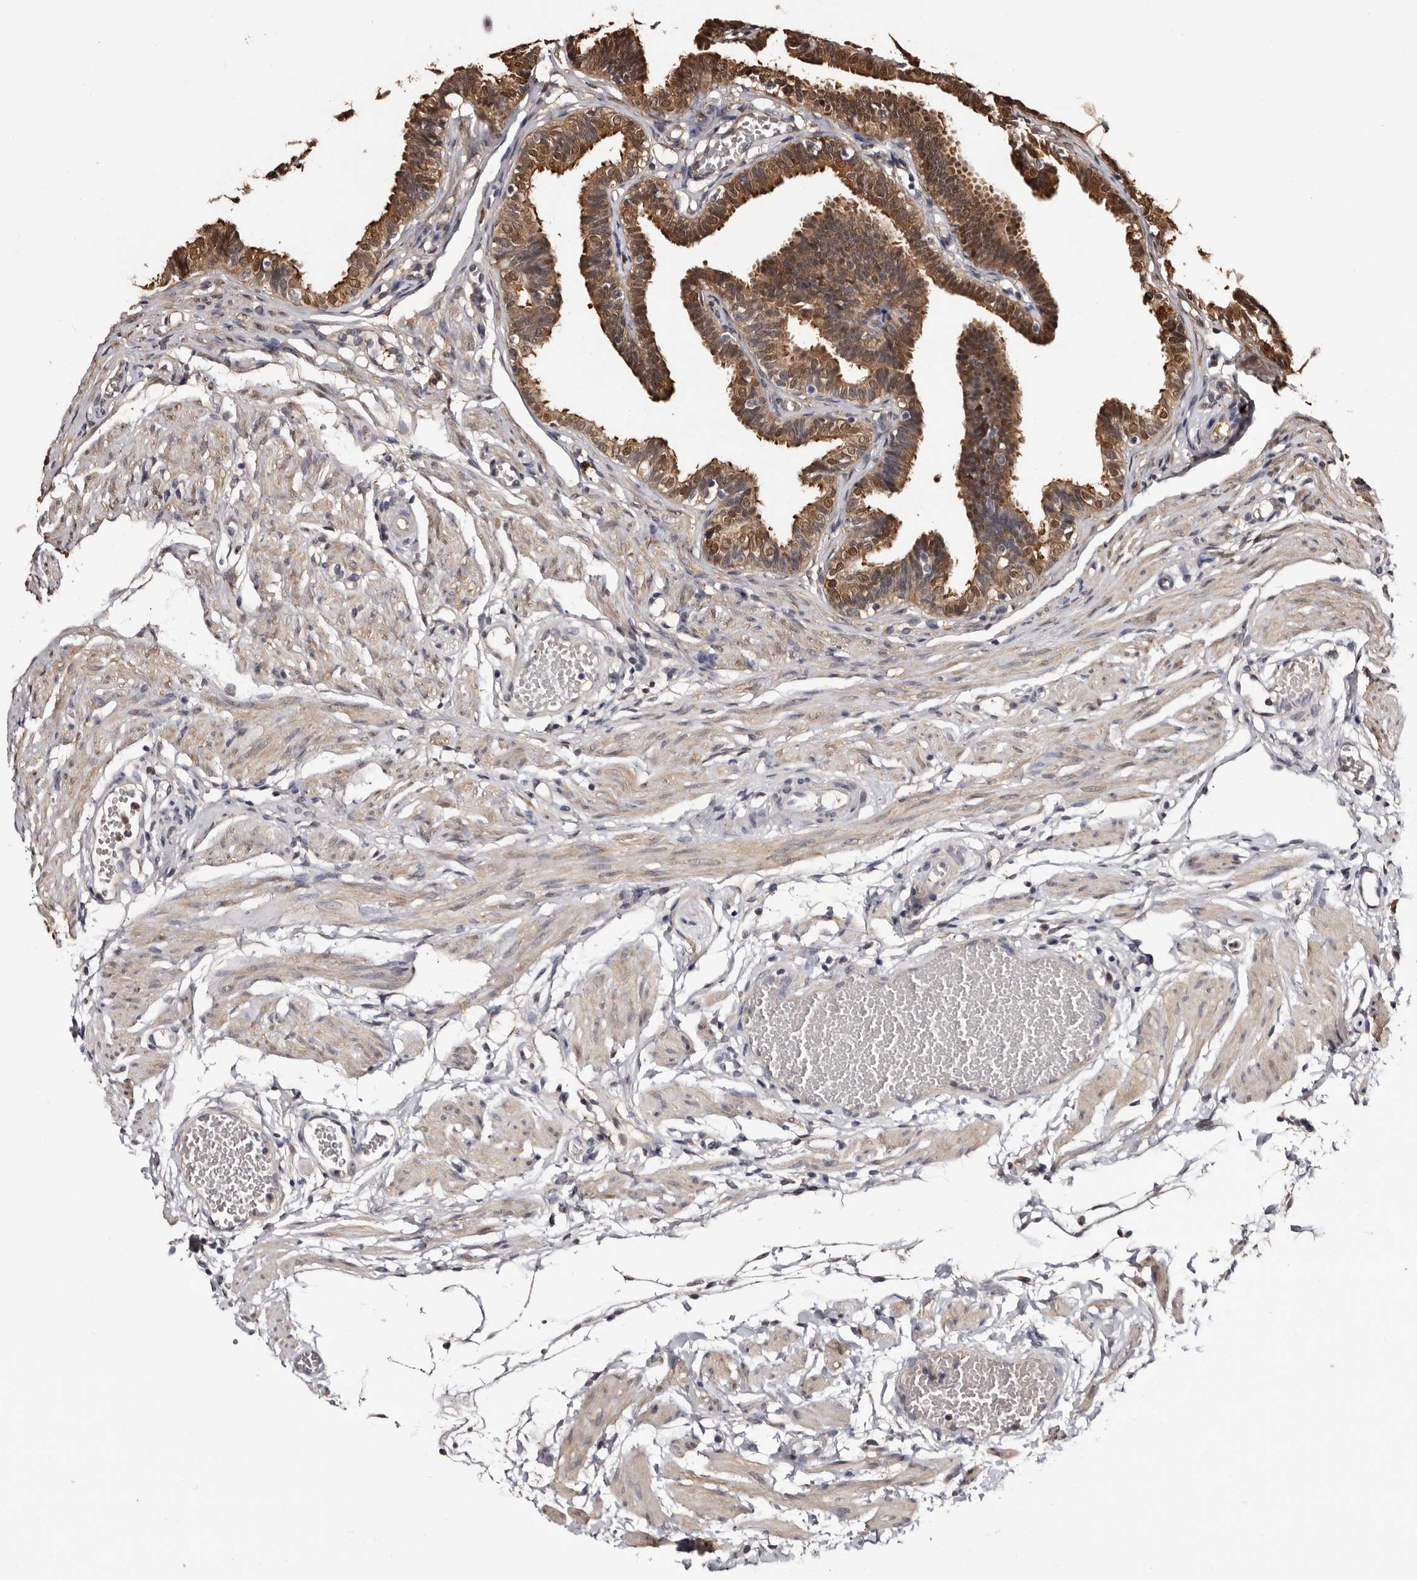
{"staining": {"intensity": "moderate", "quantity": ">75%", "location": "cytoplasmic/membranous,nuclear"}, "tissue": "fallopian tube", "cell_type": "Glandular cells", "image_type": "normal", "snomed": [{"axis": "morphology", "description": "Normal tissue, NOS"}, {"axis": "topography", "description": "Fallopian tube"}, {"axis": "topography", "description": "Ovary"}], "caption": "Moderate cytoplasmic/membranous,nuclear positivity is present in approximately >75% of glandular cells in normal fallopian tube. The protein of interest is shown in brown color, while the nuclei are stained blue.", "gene": "DNPH1", "patient": {"sex": "female", "age": 23}}